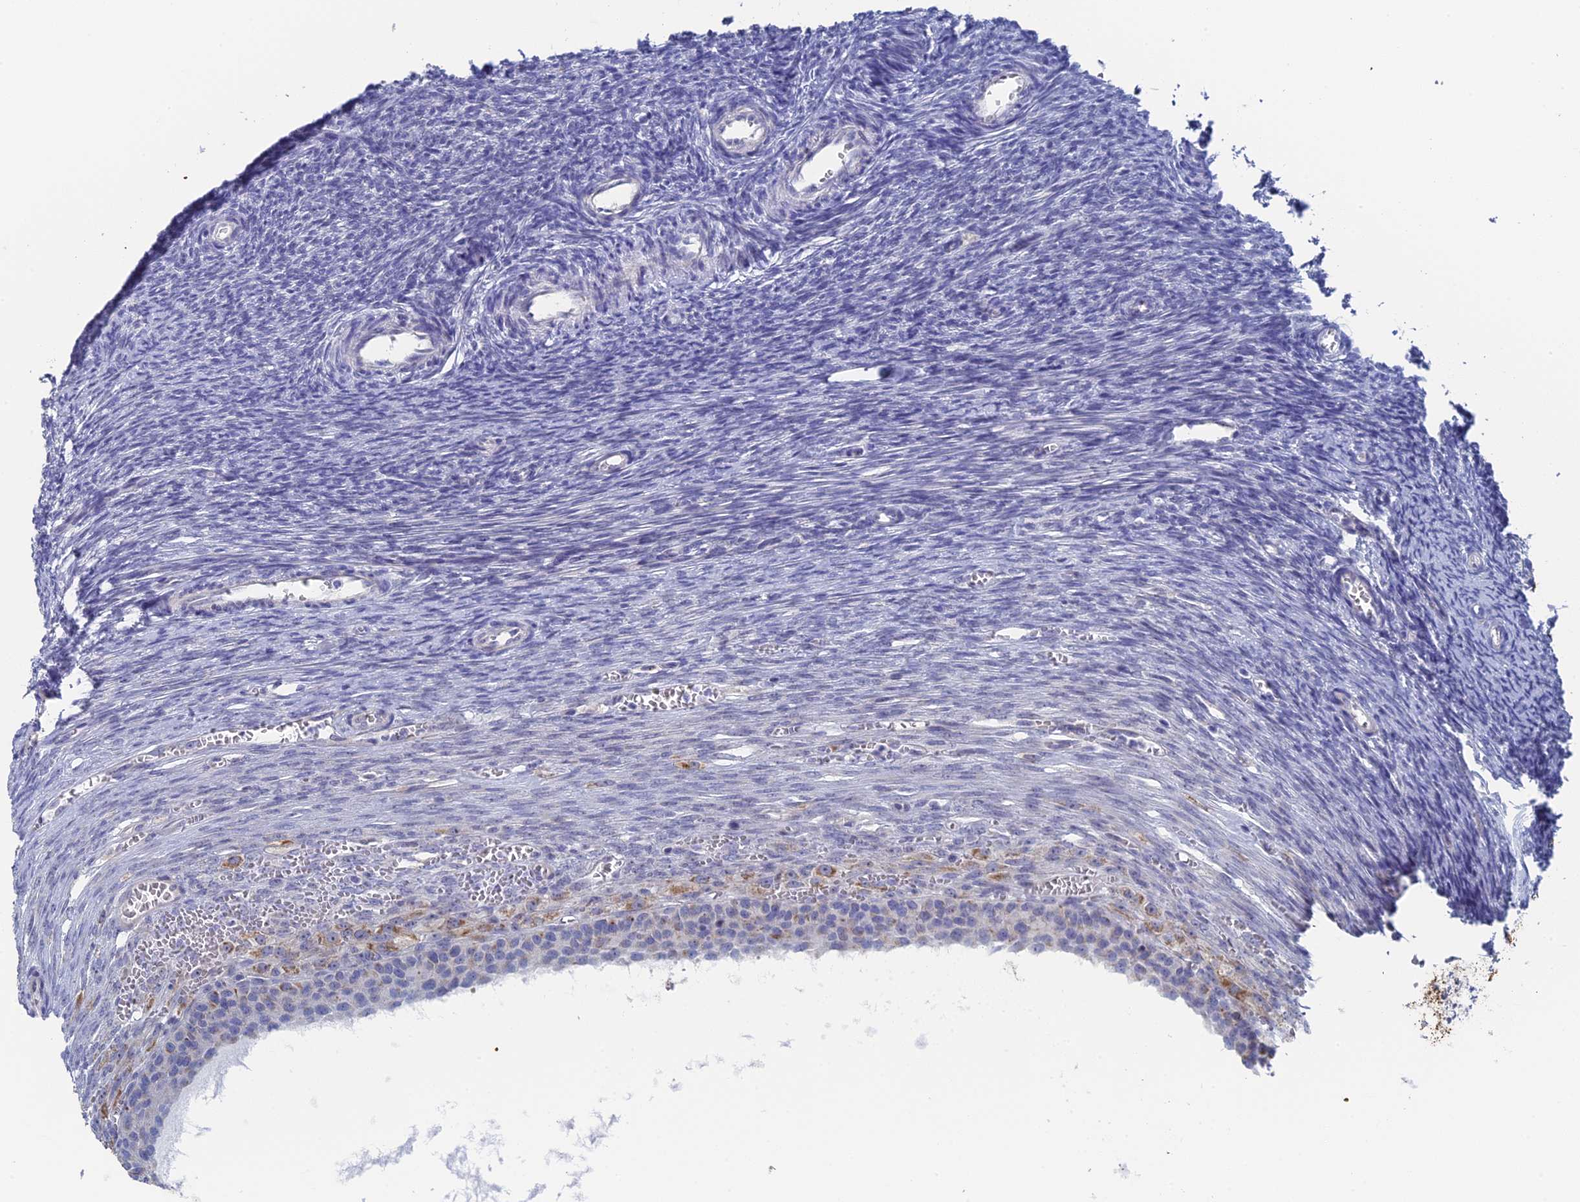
{"staining": {"intensity": "negative", "quantity": "none", "location": "none"}, "tissue": "ovary", "cell_type": "Follicle cells", "image_type": "normal", "snomed": [{"axis": "morphology", "description": "Normal tissue, NOS"}, {"axis": "topography", "description": "Ovary"}], "caption": "Immunohistochemistry (IHC) image of unremarkable ovary: human ovary stained with DAB shows no significant protein positivity in follicle cells.", "gene": "SRFBP1", "patient": {"sex": "female", "age": 44}}